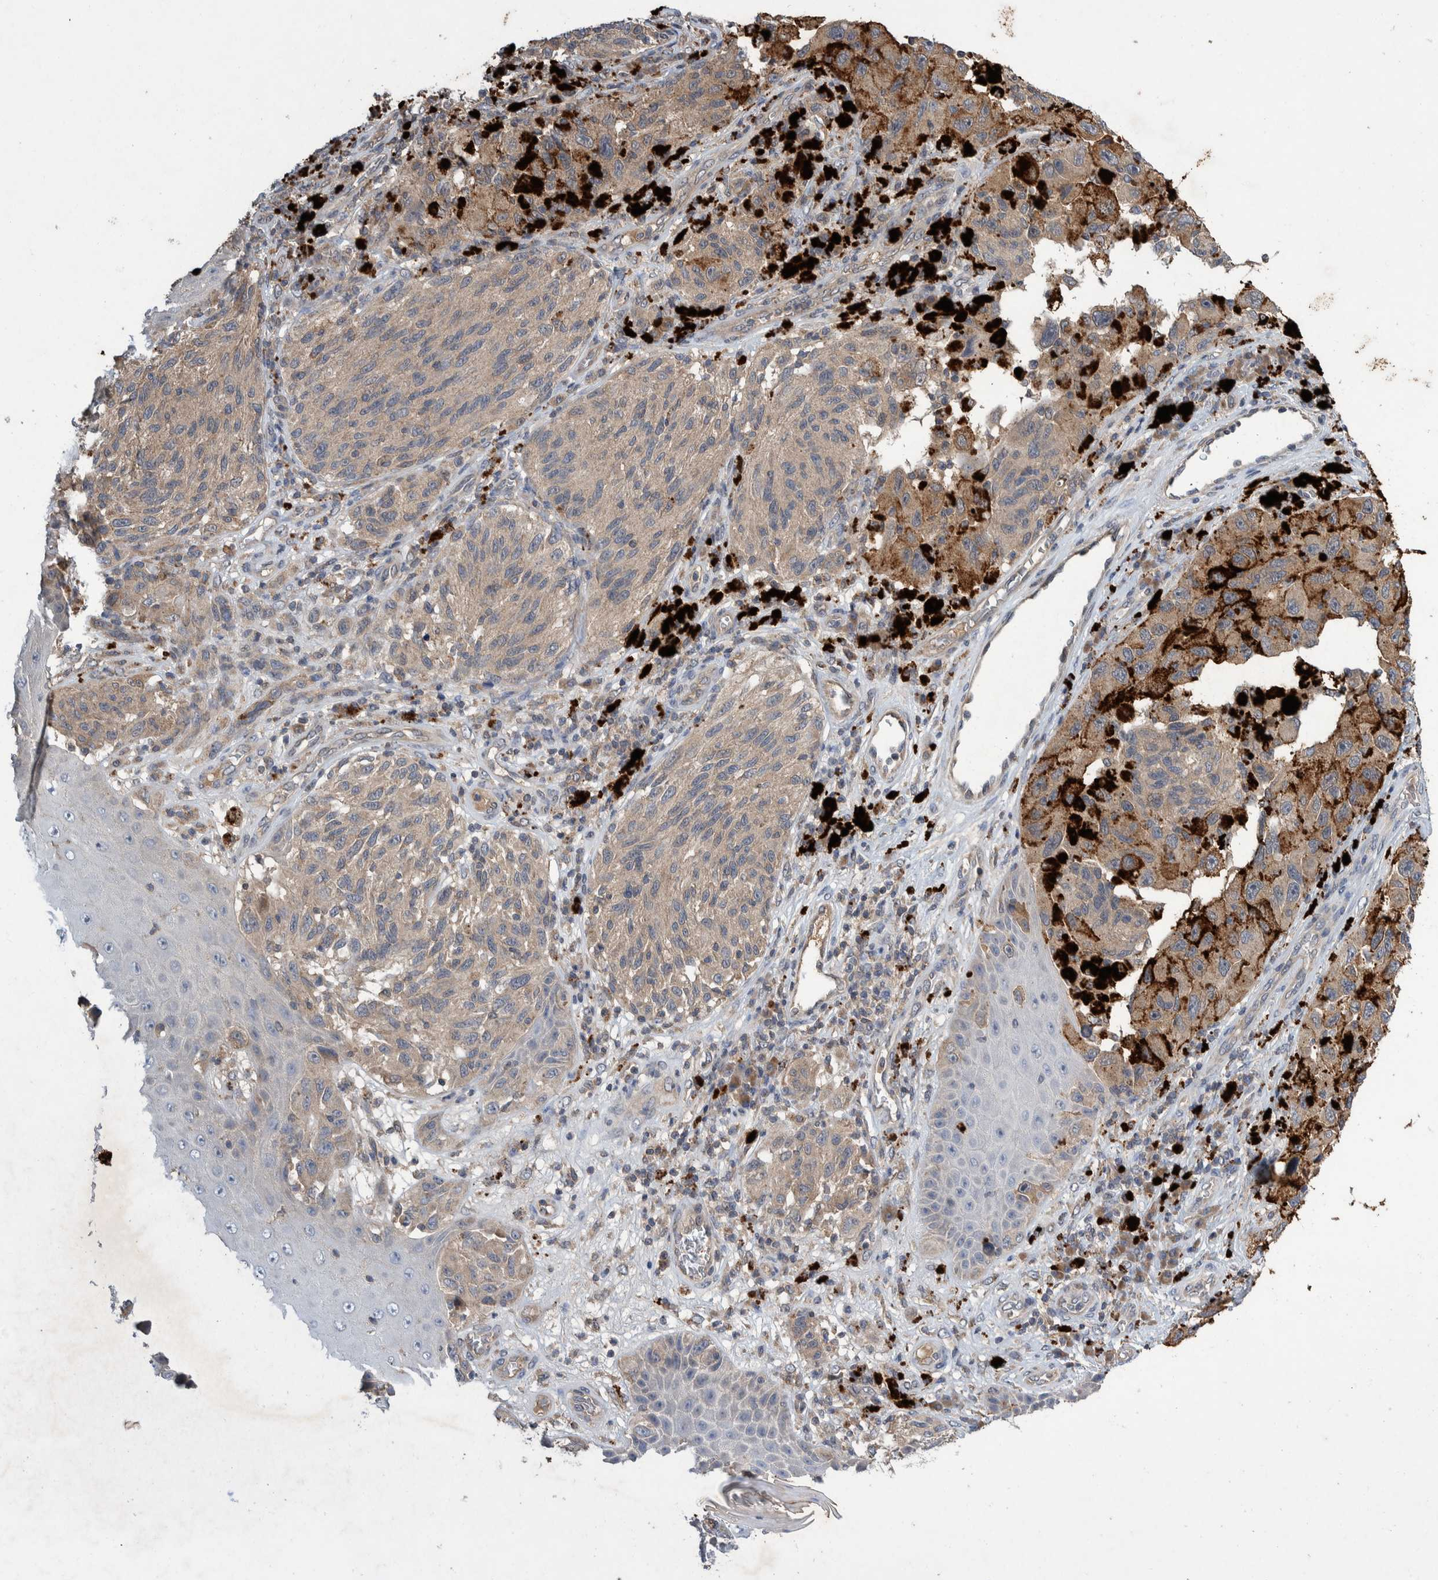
{"staining": {"intensity": "weak", "quantity": "<25%", "location": "cytoplasmic/membranous"}, "tissue": "melanoma", "cell_type": "Tumor cells", "image_type": "cancer", "snomed": [{"axis": "morphology", "description": "Malignant melanoma, NOS"}, {"axis": "topography", "description": "Skin"}], "caption": "The IHC photomicrograph has no significant expression in tumor cells of malignant melanoma tissue.", "gene": "PLPBP", "patient": {"sex": "female", "age": 73}}